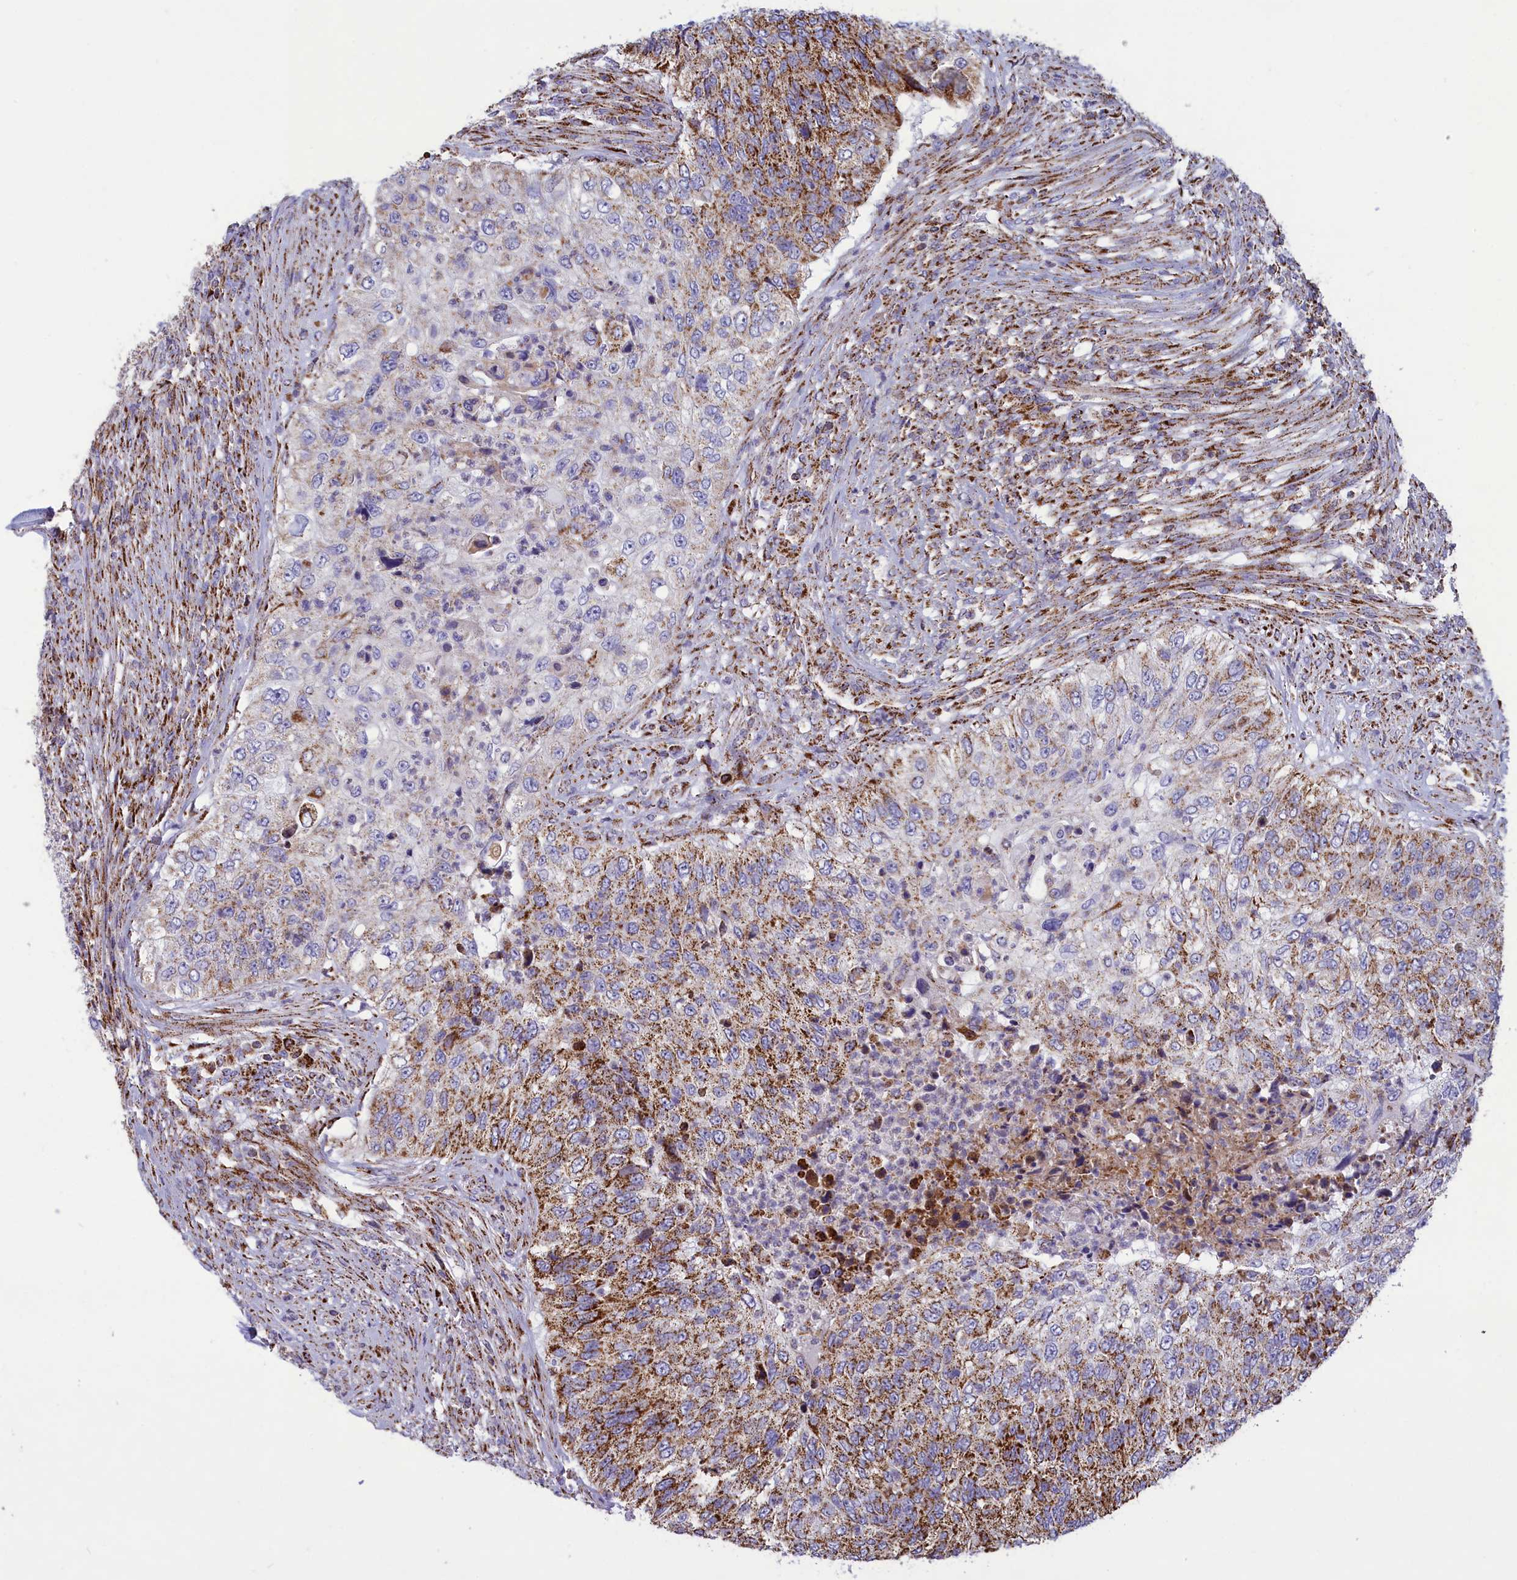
{"staining": {"intensity": "moderate", "quantity": ">75%", "location": "cytoplasmic/membranous"}, "tissue": "urothelial cancer", "cell_type": "Tumor cells", "image_type": "cancer", "snomed": [{"axis": "morphology", "description": "Urothelial carcinoma, High grade"}, {"axis": "topography", "description": "Urinary bladder"}], "caption": "Tumor cells demonstrate medium levels of moderate cytoplasmic/membranous positivity in about >75% of cells in high-grade urothelial carcinoma.", "gene": "ISOC2", "patient": {"sex": "female", "age": 60}}